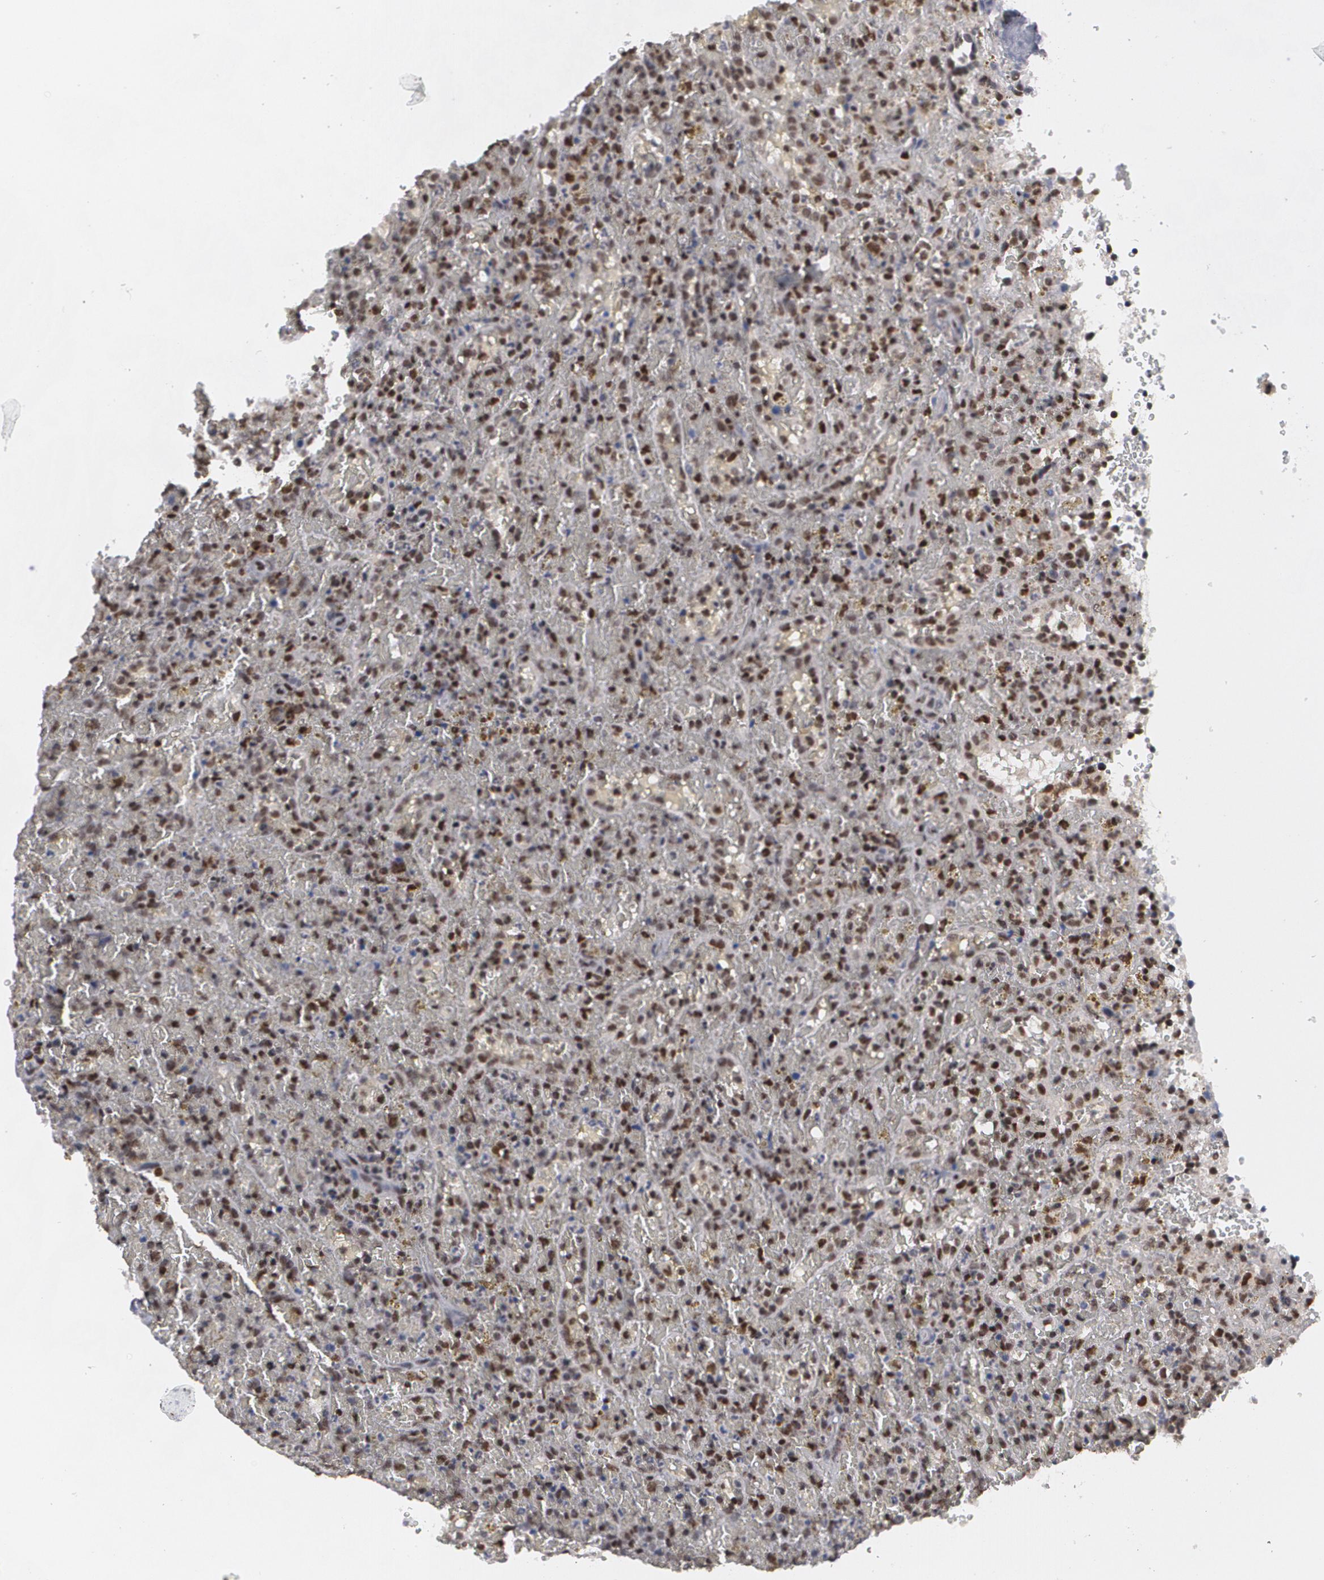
{"staining": {"intensity": "strong", "quantity": "25%-75%", "location": "nuclear"}, "tissue": "lymphoma", "cell_type": "Tumor cells", "image_type": "cancer", "snomed": [{"axis": "morphology", "description": "Malignant lymphoma, non-Hodgkin's type, High grade"}, {"axis": "topography", "description": "Spleen"}, {"axis": "topography", "description": "Lymph node"}], "caption": "Lymphoma stained with a brown dye exhibits strong nuclear positive positivity in approximately 25%-75% of tumor cells.", "gene": "MCL1", "patient": {"sex": "female", "age": 70}}